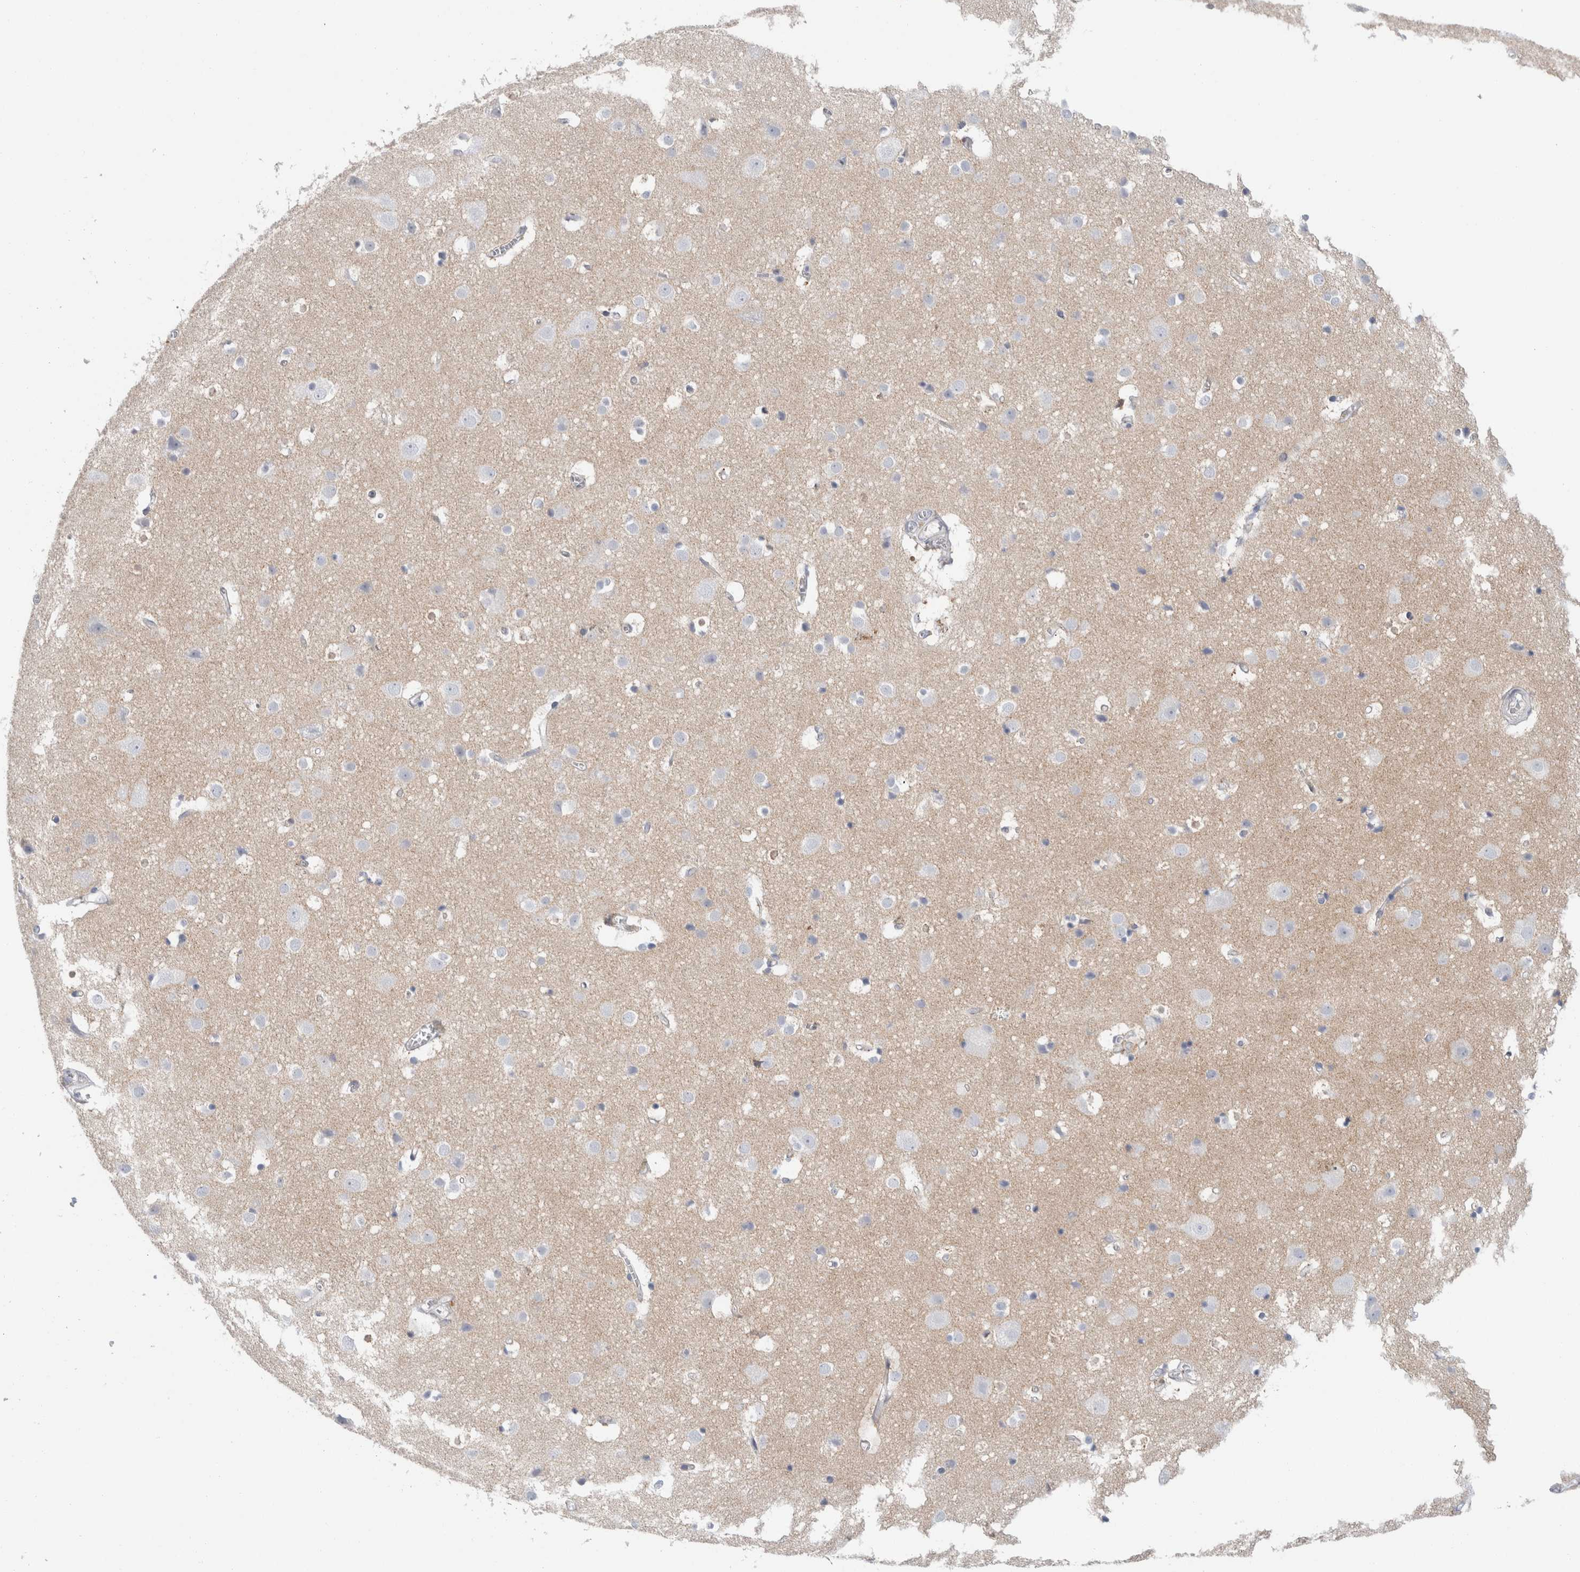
{"staining": {"intensity": "negative", "quantity": "none", "location": "none"}, "tissue": "cerebral cortex", "cell_type": "Endothelial cells", "image_type": "normal", "snomed": [{"axis": "morphology", "description": "Normal tissue, NOS"}, {"axis": "topography", "description": "Cerebral cortex"}], "caption": "A high-resolution micrograph shows immunohistochemistry (IHC) staining of benign cerebral cortex, which exhibits no significant staining in endothelial cells. Nuclei are stained in blue.", "gene": "CD55", "patient": {"sex": "male", "age": 54}}